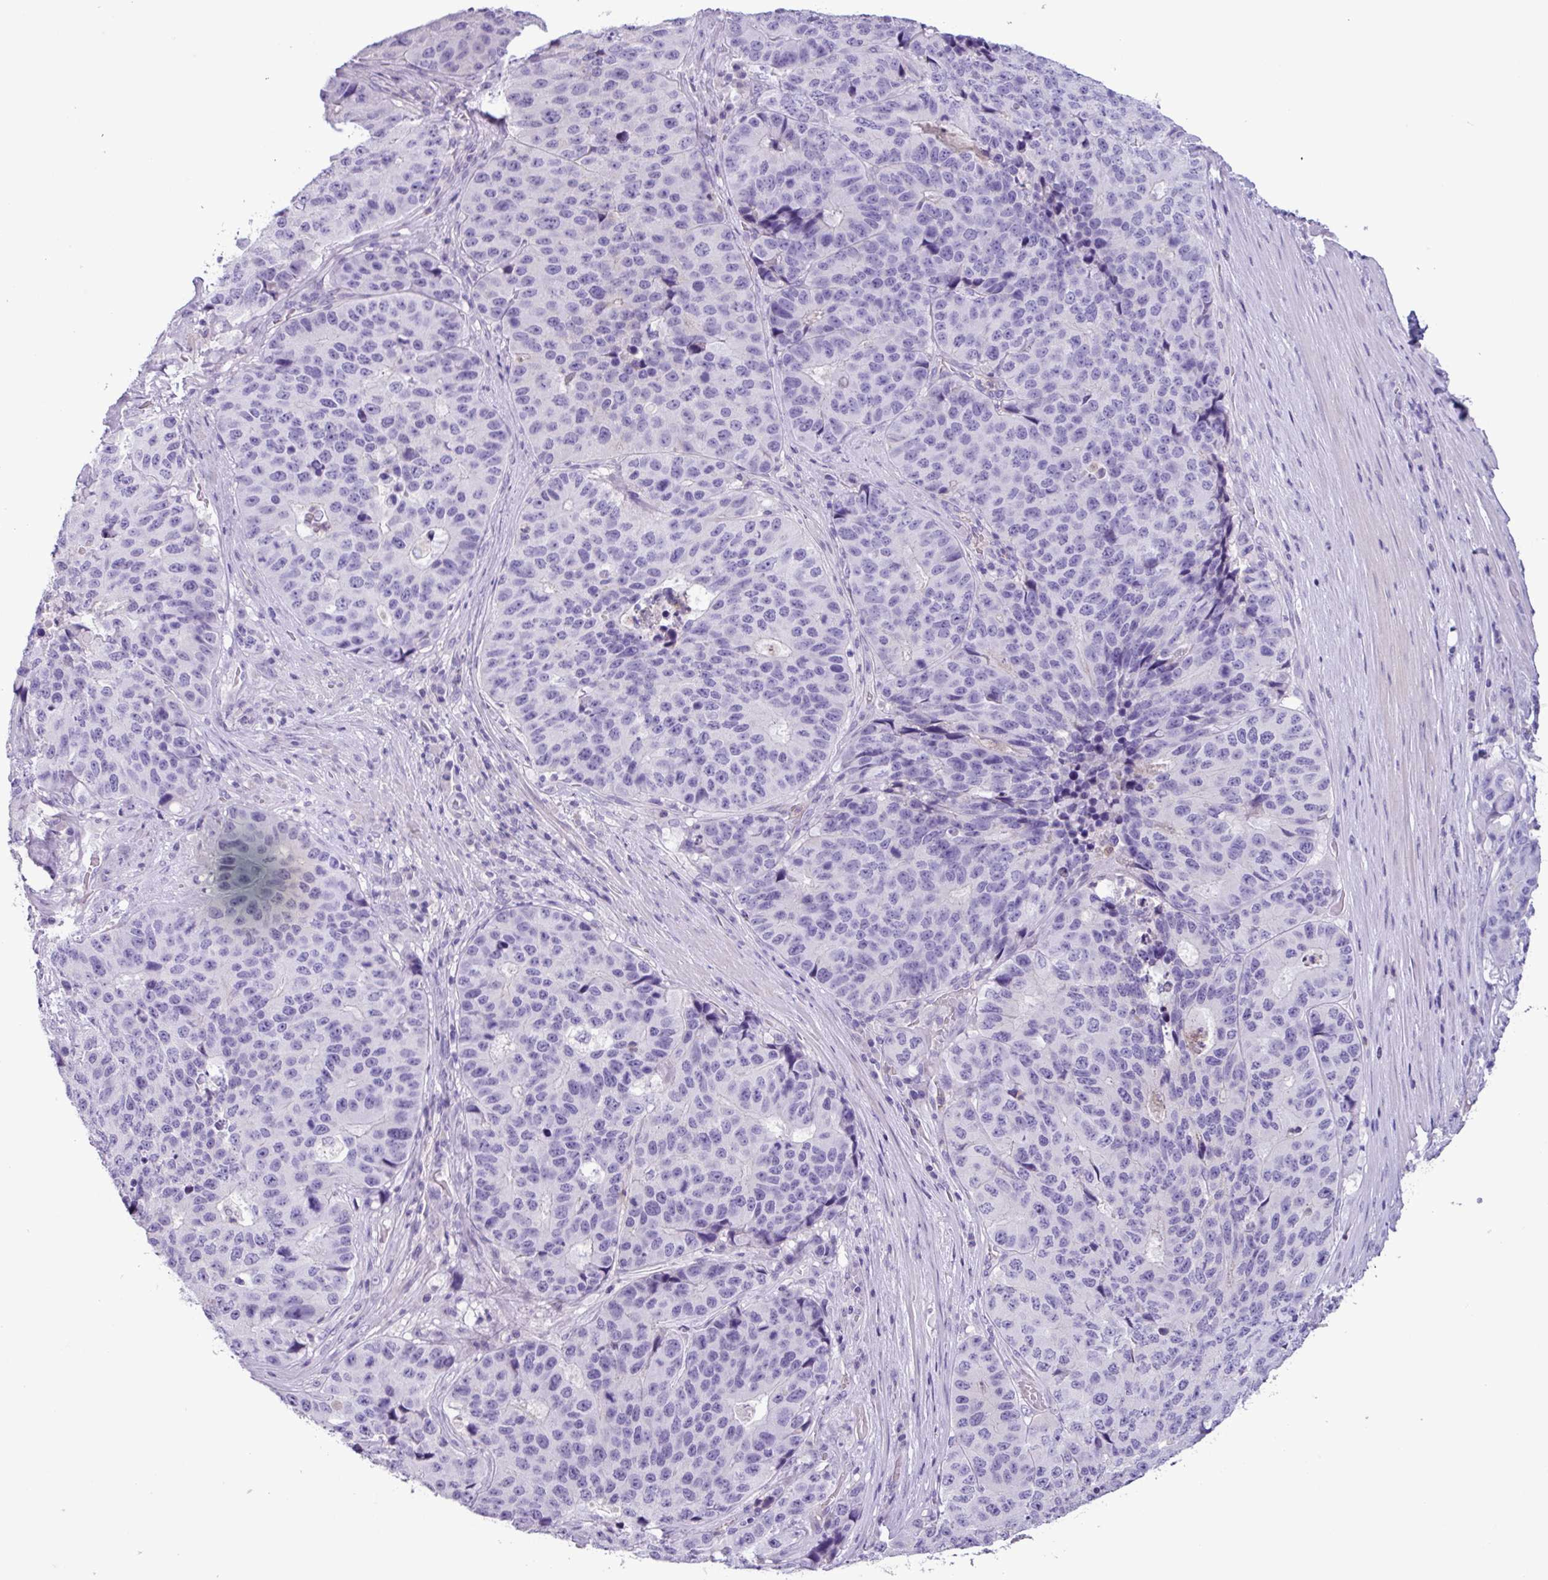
{"staining": {"intensity": "negative", "quantity": "none", "location": "none"}, "tissue": "stomach cancer", "cell_type": "Tumor cells", "image_type": "cancer", "snomed": [{"axis": "morphology", "description": "Adenocarcinoma, NOS"}, {"axis": "topography", "description": "Stomach"}], "caption": "Tumor cells are negative for brown protein staining in stomach cancer (adenocarcinoma).", "gene": "CYSTM1", "patient": {"sex": "male", "age": 71}}